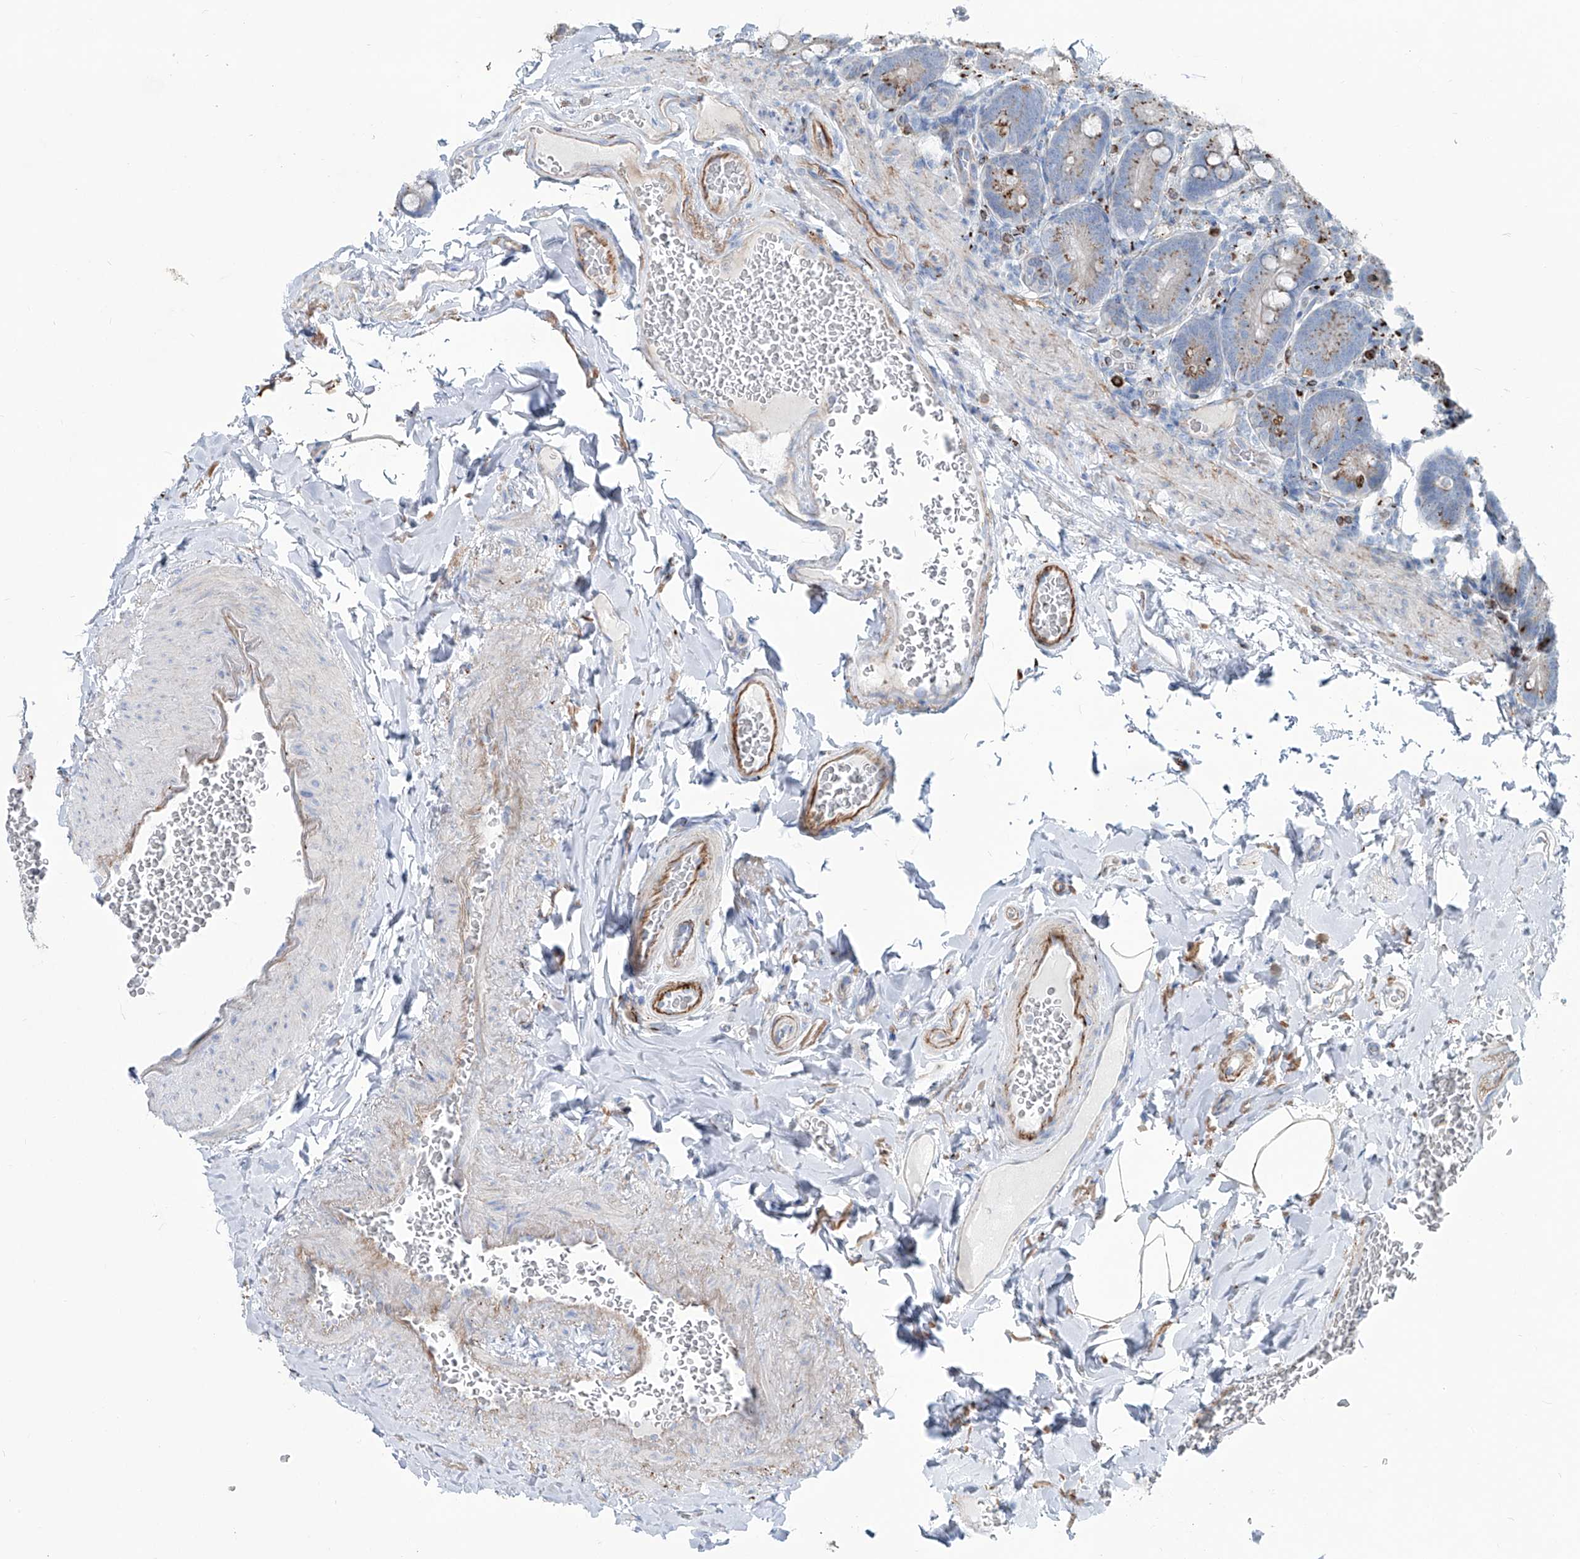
{"staining": {"intensity": "moderate", "quantity": "25%-75%", "location": "cytoplasmic/membranous"}, "tissue": "duodenum", "cell_type": "Glandular cells", "image_type": "normal", "snomed": [{"axis": "morphology", "description": "Normal tissue, NOS"}, {"axis": "topography", "description": "Duodenum"}], "caption": "A photomicrograph of human duodenum stained for a protein shows moderate cytoplasmic/membranous brown staining in glandular cells.", "gene": "CDH5", "patient": {"sex": "female", "age": 62}}